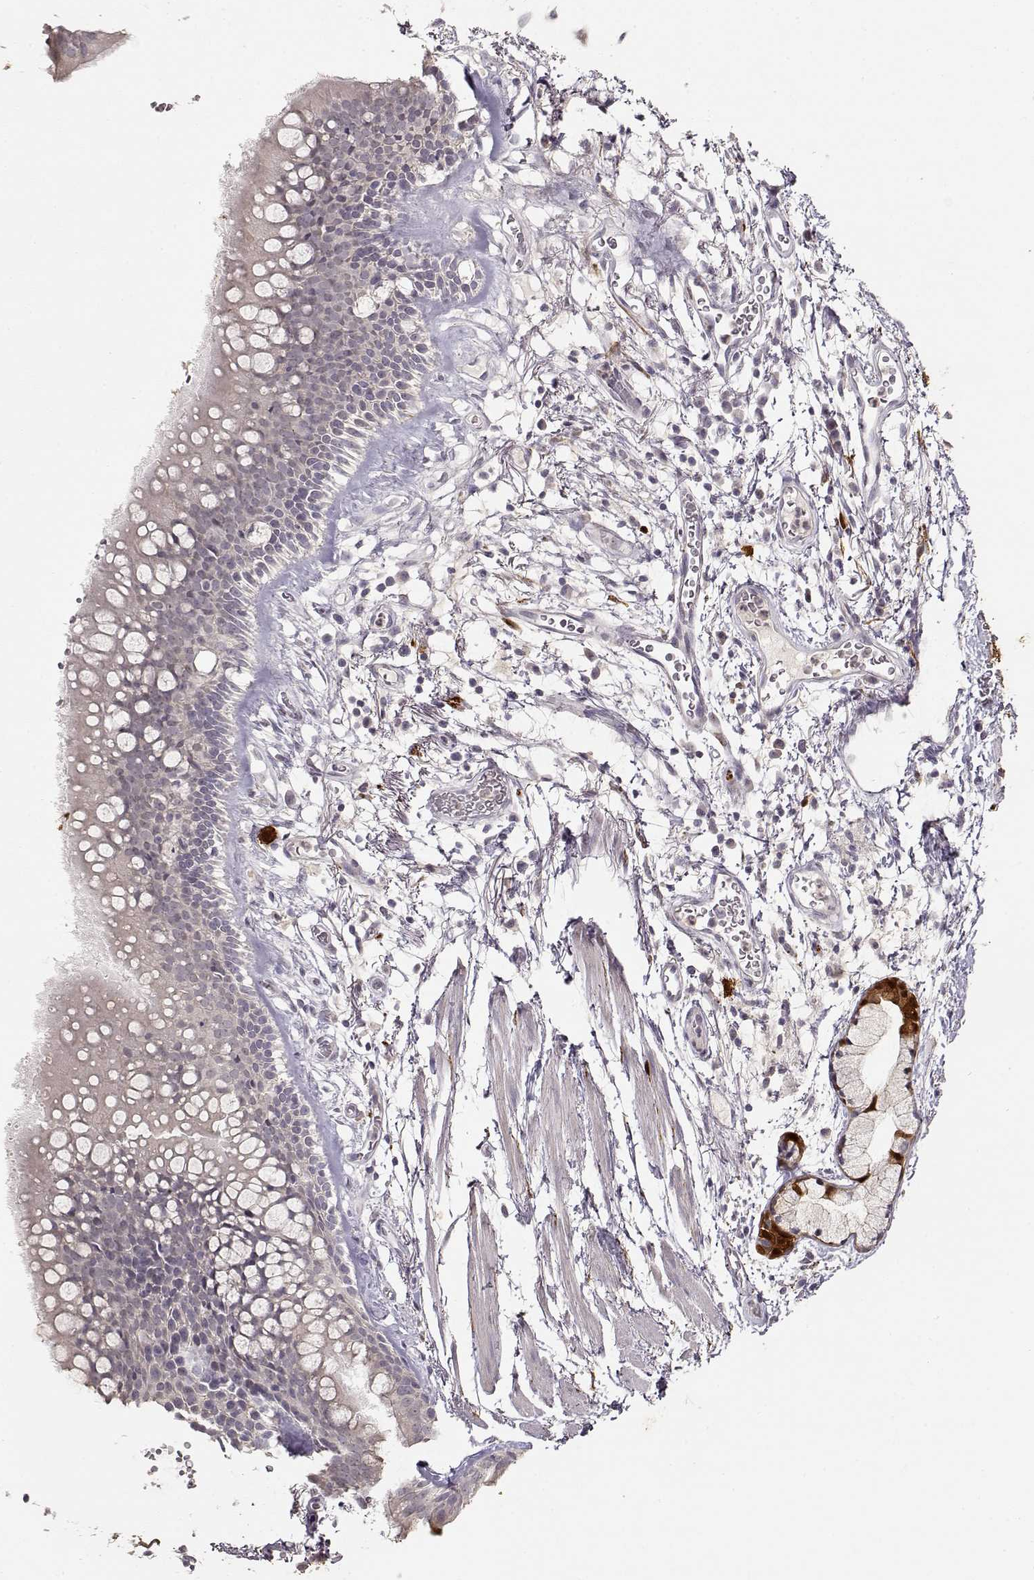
{"staining": {"intensity": "strong", "quantity": ">75%", "location": "cytoplasmic/membranous,nuclear"}, "tissue": "adipose tissue", "cell_type": "Adipocytes", "image_type": "normal", "snomed": [{"axis": "morphology", "description": "Normal tissue, NOS"}, {"axis": "topography", "description": "Bronchus"}, {"axis": "topography", "description": "Lung"}], "caption": "An image of human adipose tissue stained for a protein exhibits strong cytoplasmic/membranous,nuclear brown staining in adipocytes. Nuclei are stained in blue.", "gene": "S100B", "patient": {"sex": "female", "age": 57}}